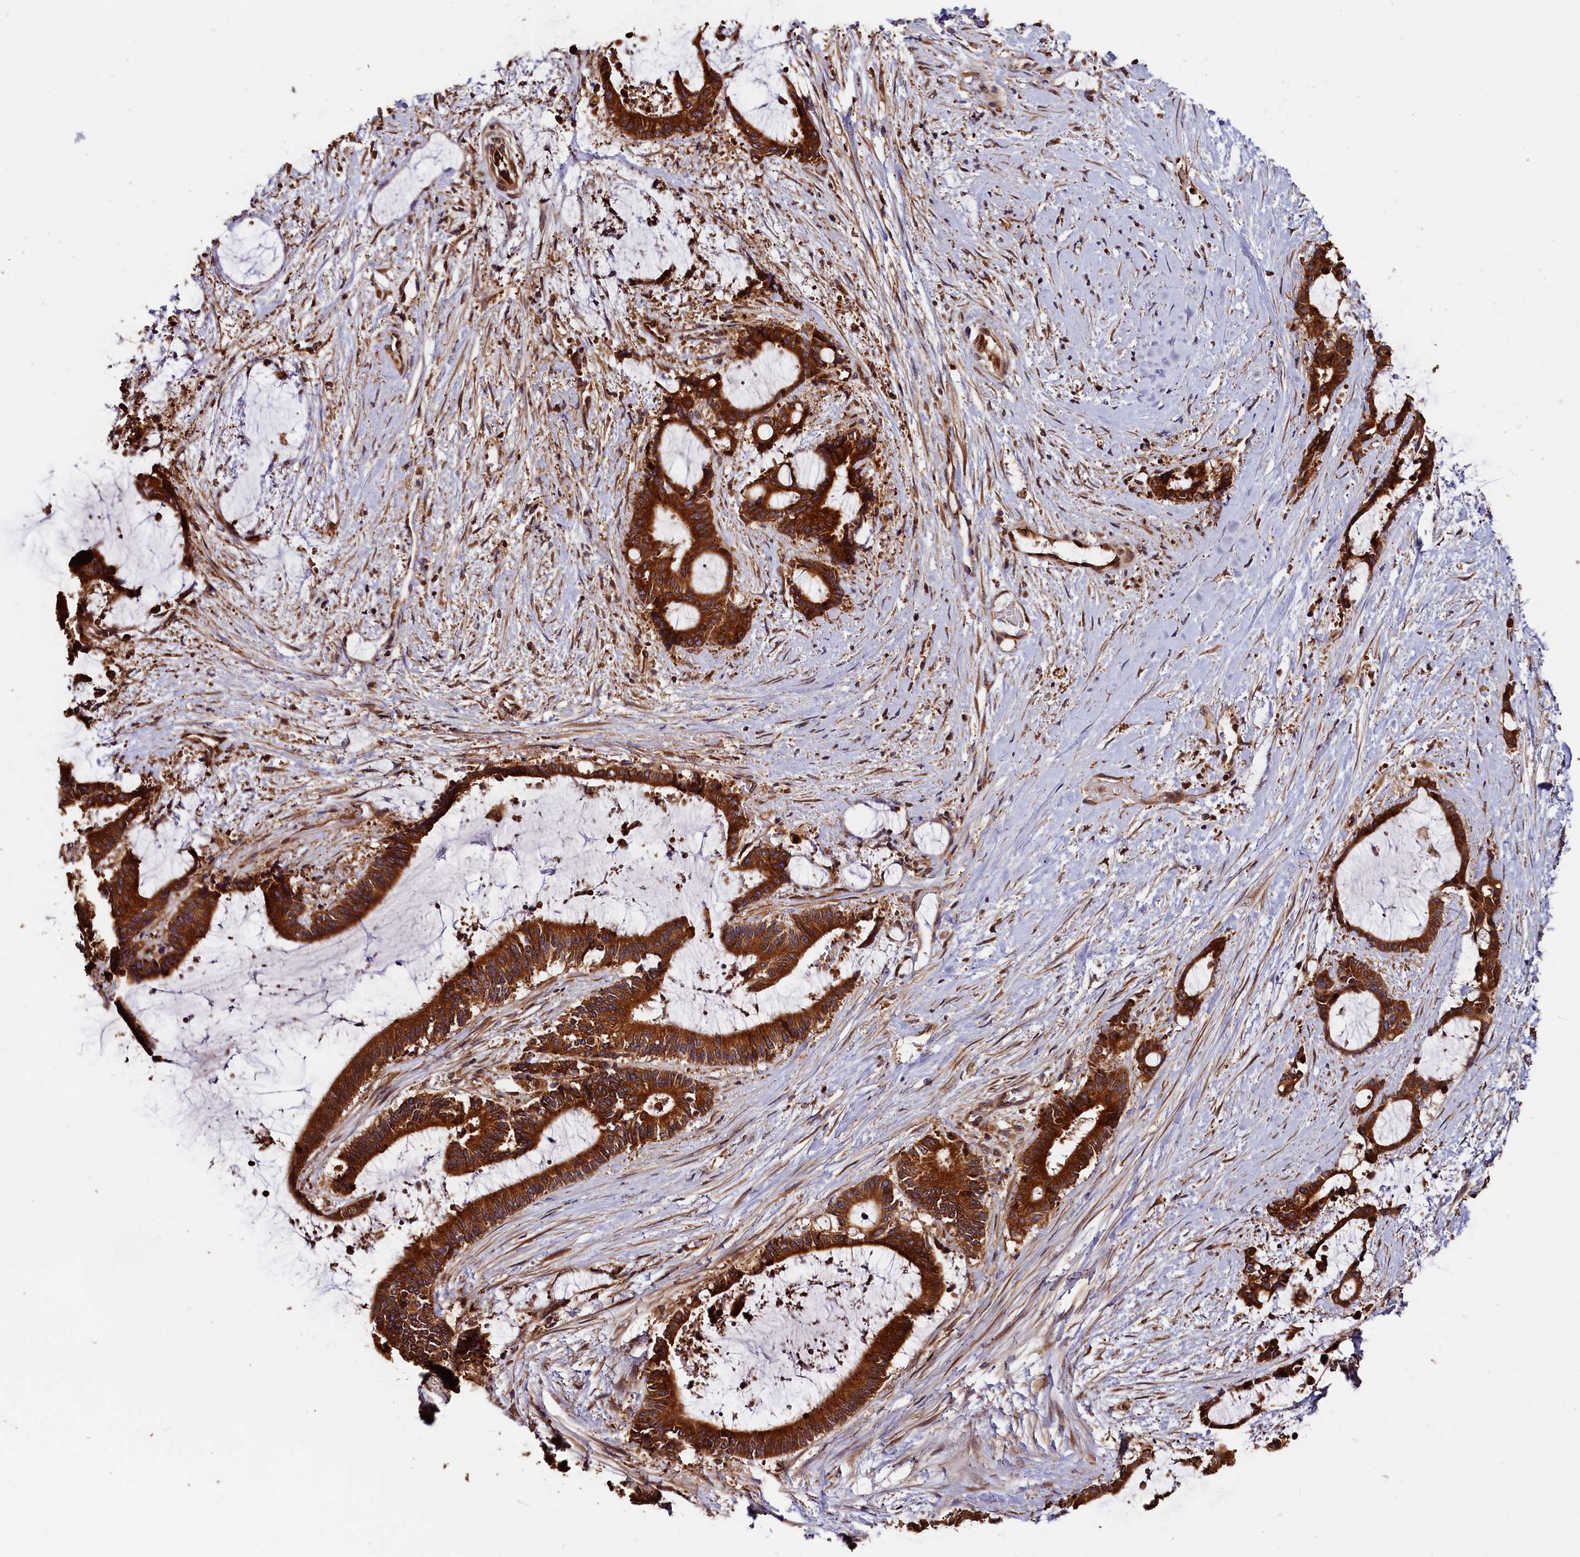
{"staining": {"intensity": "strong", "quantity": ">75%", "location": "cytoplasmic/membranous"}, "tissue": "liver cancer", "cell_type": "Tumor cells", "image_type": "cancer", "snomed": [{"axis": "morphology", "description": "Normal tissue, NOS"}, {"axis": "morphology", "description": "Cholangiocarcinoma"}, {"axis": "topography", "description": "Liver"}, {"axis": "topography", "description": "Peripheral nerve tissue"}], "caption": "Brown immunohistochemical staining in human liver cancer displays strong cytoplasmic/membranous staining in approximately >75% of tumor cells.", "gene": "HMOX2", "patient": {"sex": "female", "age": 73}}